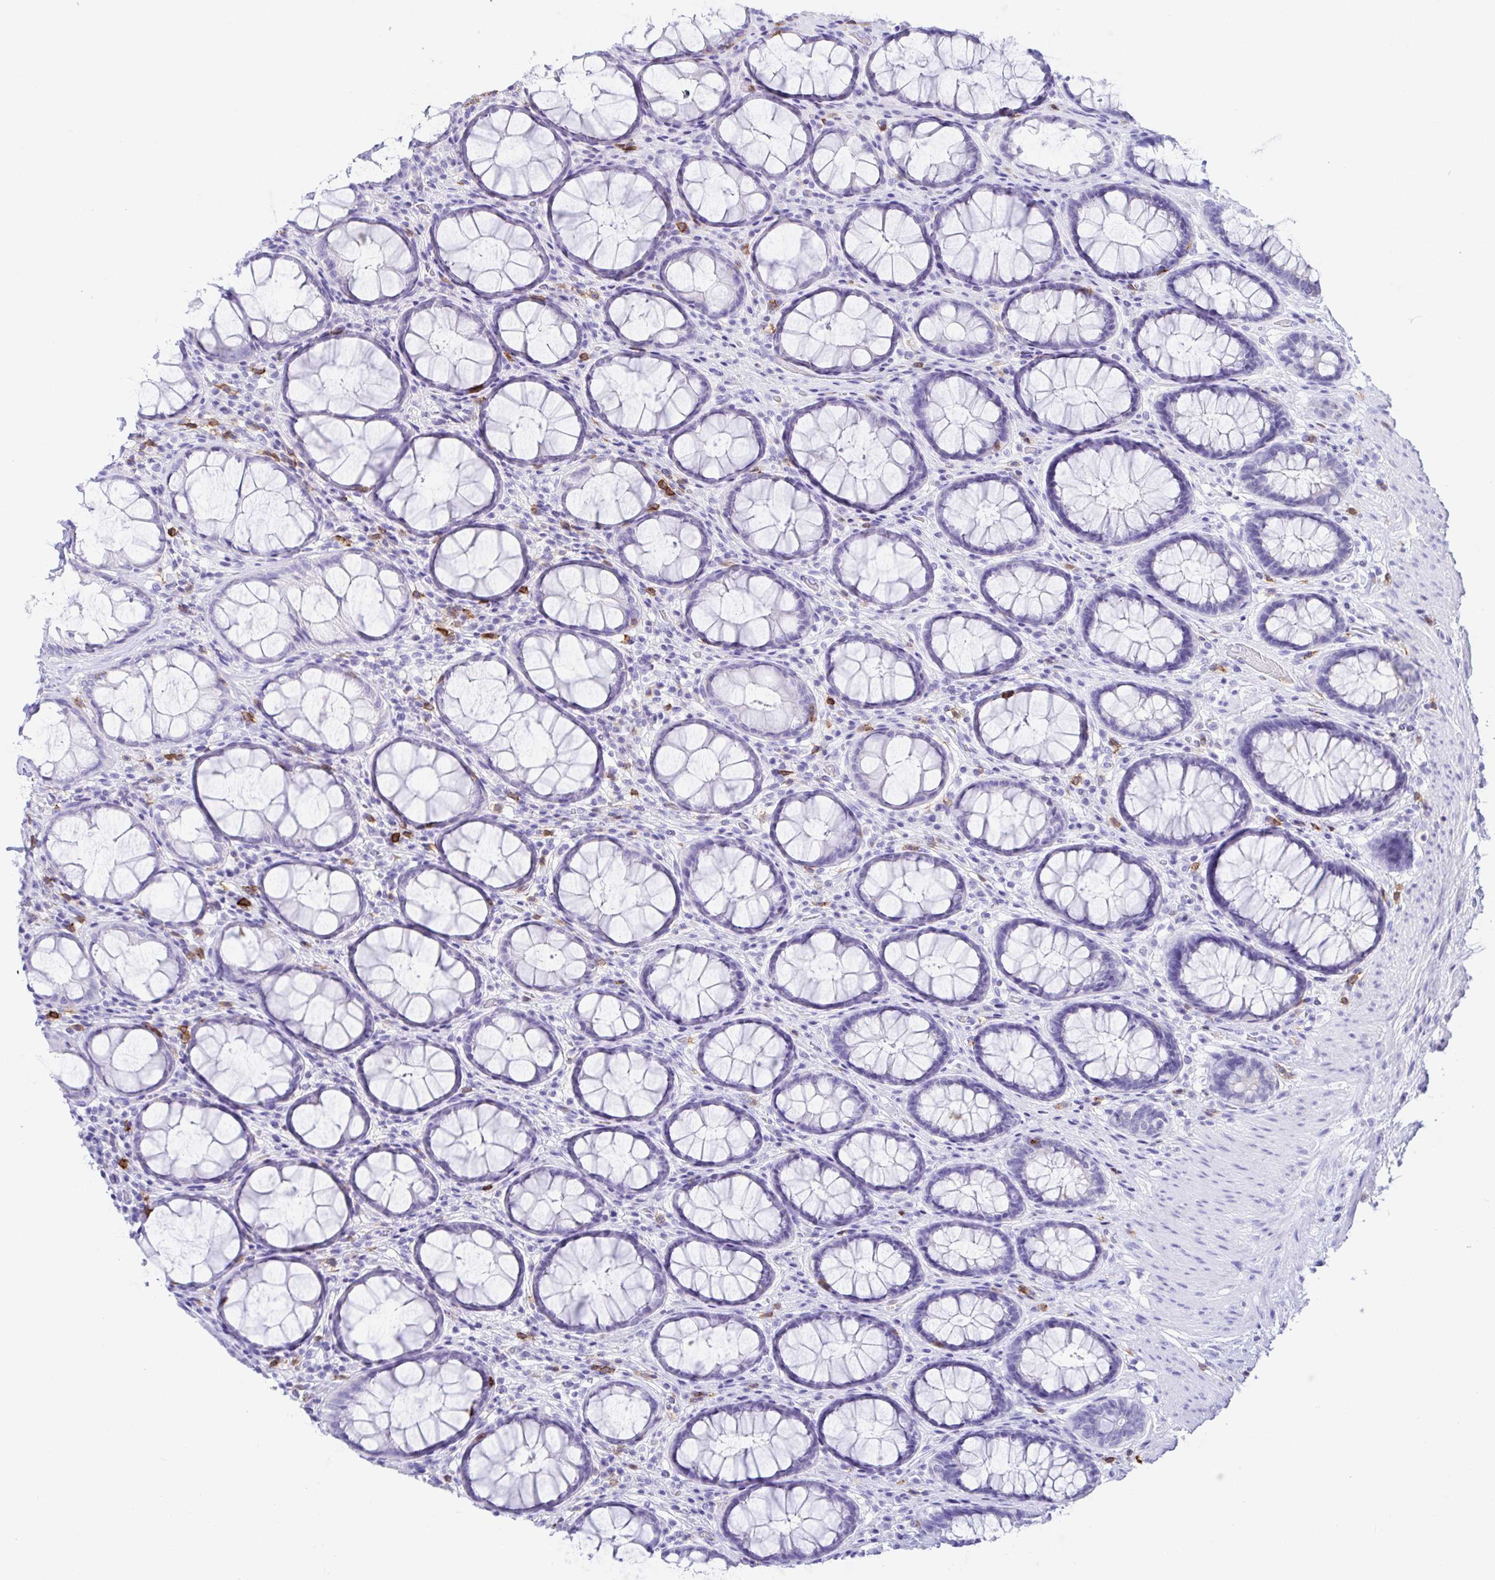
{"staining": {"intensity": "negative", "quantity": "none", "location": "none"}, "tissue": "rectum", "cell_type": "Glandular cells", "image_type": "normal", "snomed": [{"axis": "morphology", "description": "Normal tissue, NOS"}, {"axis": "topography", "description": "Rectum"}], "caption": "High power microscopy image of an IHC histopathology image of normal rectum, revealing no significant expression in glandular cells. Nuclei are stained in blue.", "gene": "CD5", "patient": {"sex": "male", "age": 72}}